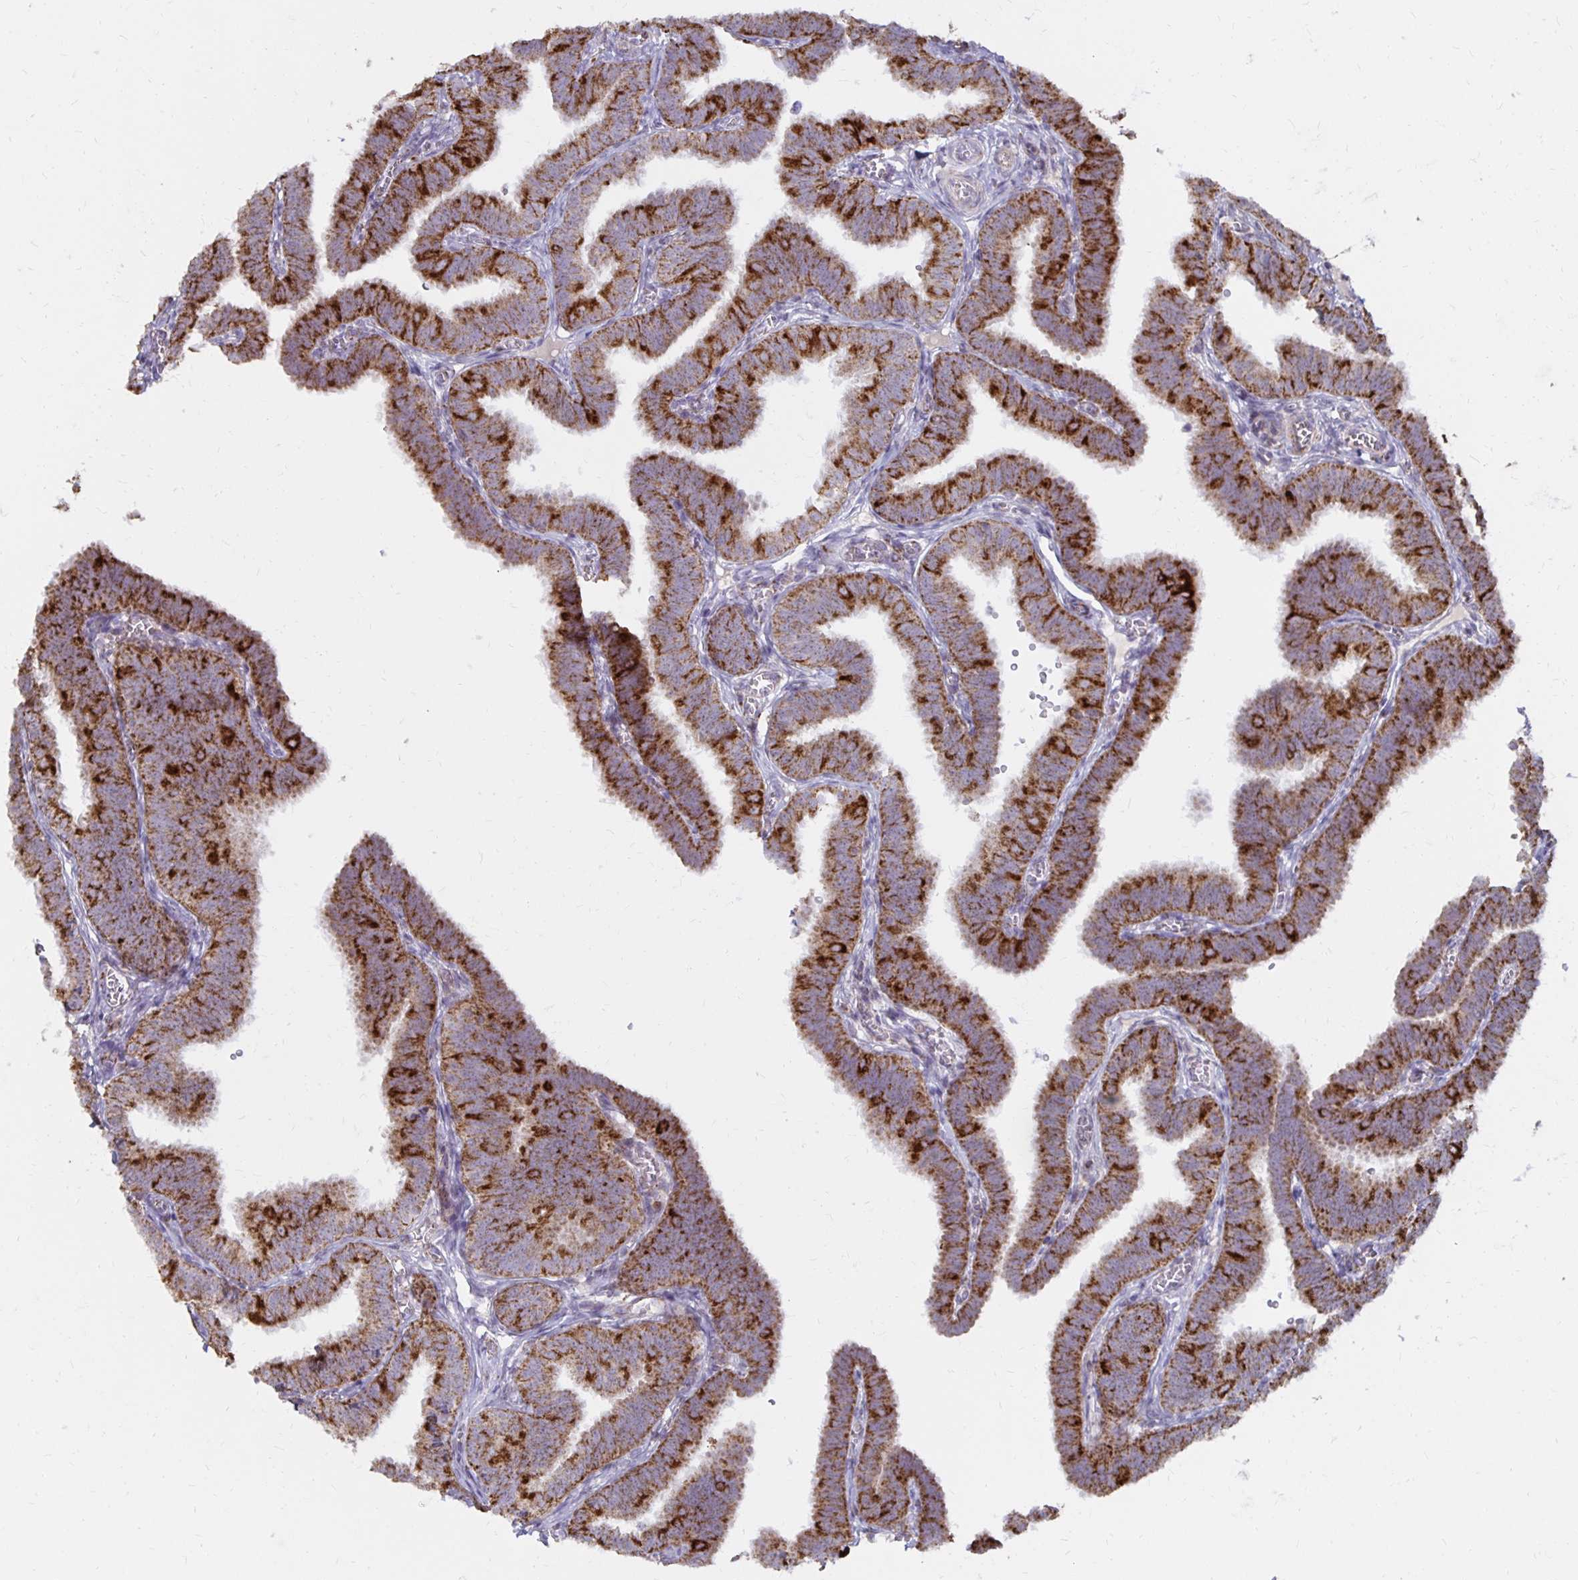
{"staining": {"intensity": "strong", "quantity": ">75%", "location": "cytoplasmic/membranous"}, "tissue": "fallopian tube", "cell_type": "Glandular cells", "image_type": "normal", "snomed": [{"axis": "morphology", "description": "Normal tissue, NOS"}, {"axis": "topography", "description": "Fallopian tube"}], "caption": "Protein staining shows strong cytoplasmic/membranous positivity in approximately >75% of glandular cells in normal fallopian tube. The protein of interest is shown in brown color, while the nuclei are stained blue.", "gene": "IER3", "patient": {"sex": "female", "age": 25}}